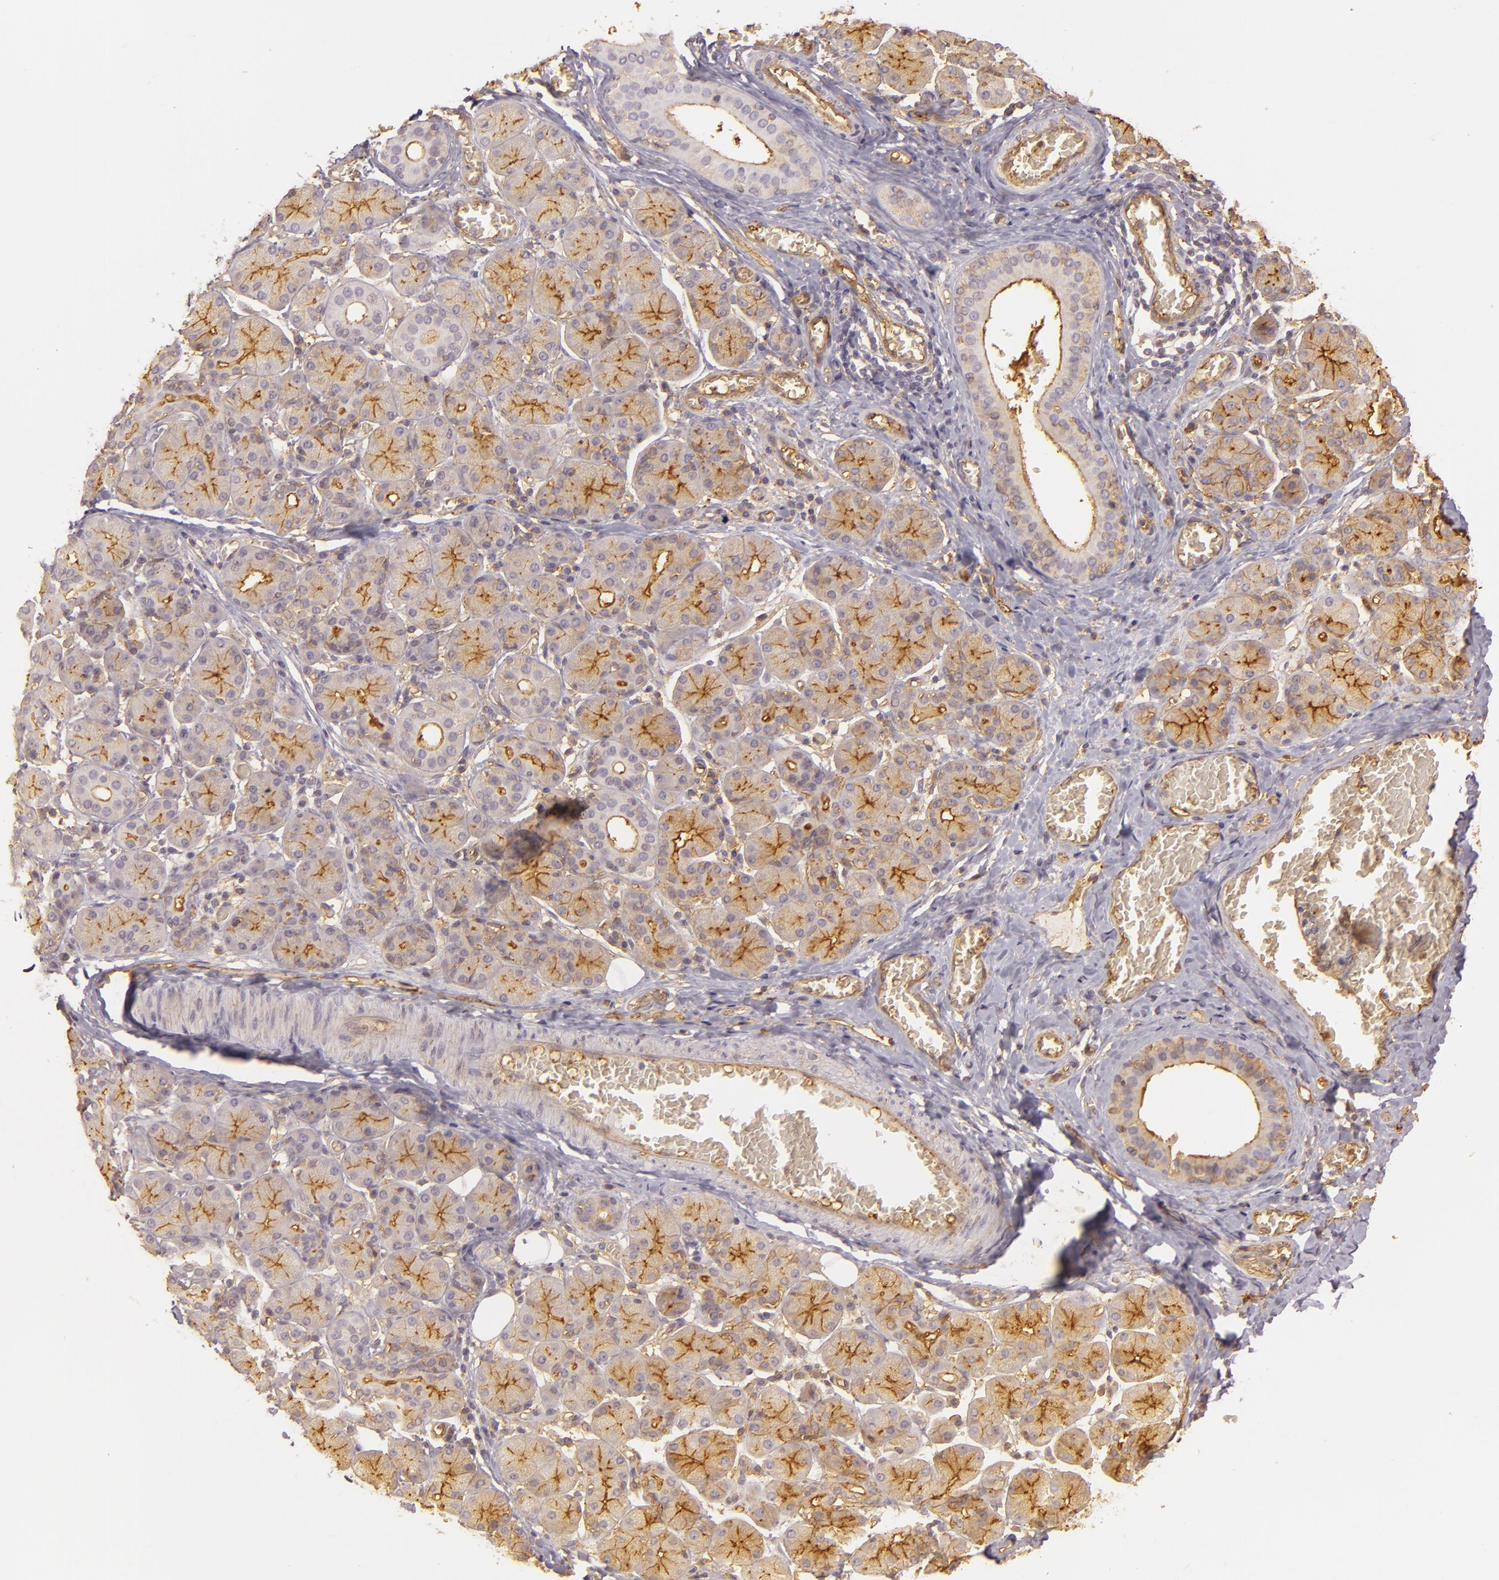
{"staining": {"intensity": "moderate", "quantity": "25%-75%", "location": "cytoplasmic/membranous"}, "tissue": "salivary gland", "cell_type": "Glandular cells", "image_type": "normal", "snomed": [{"axis": "morphology", "description": "Normal tissue, NOS"}, {"axis": "topography", "description": "Salivary gland"}], "caption": "Protein staining of unremarkable salivary gland reveals moderate cytoplasmic/membranous positivity in approximately 25%-75% of glandular cells.", "gene": "CD59", "patient": {"sex": "female", "age": 24}}